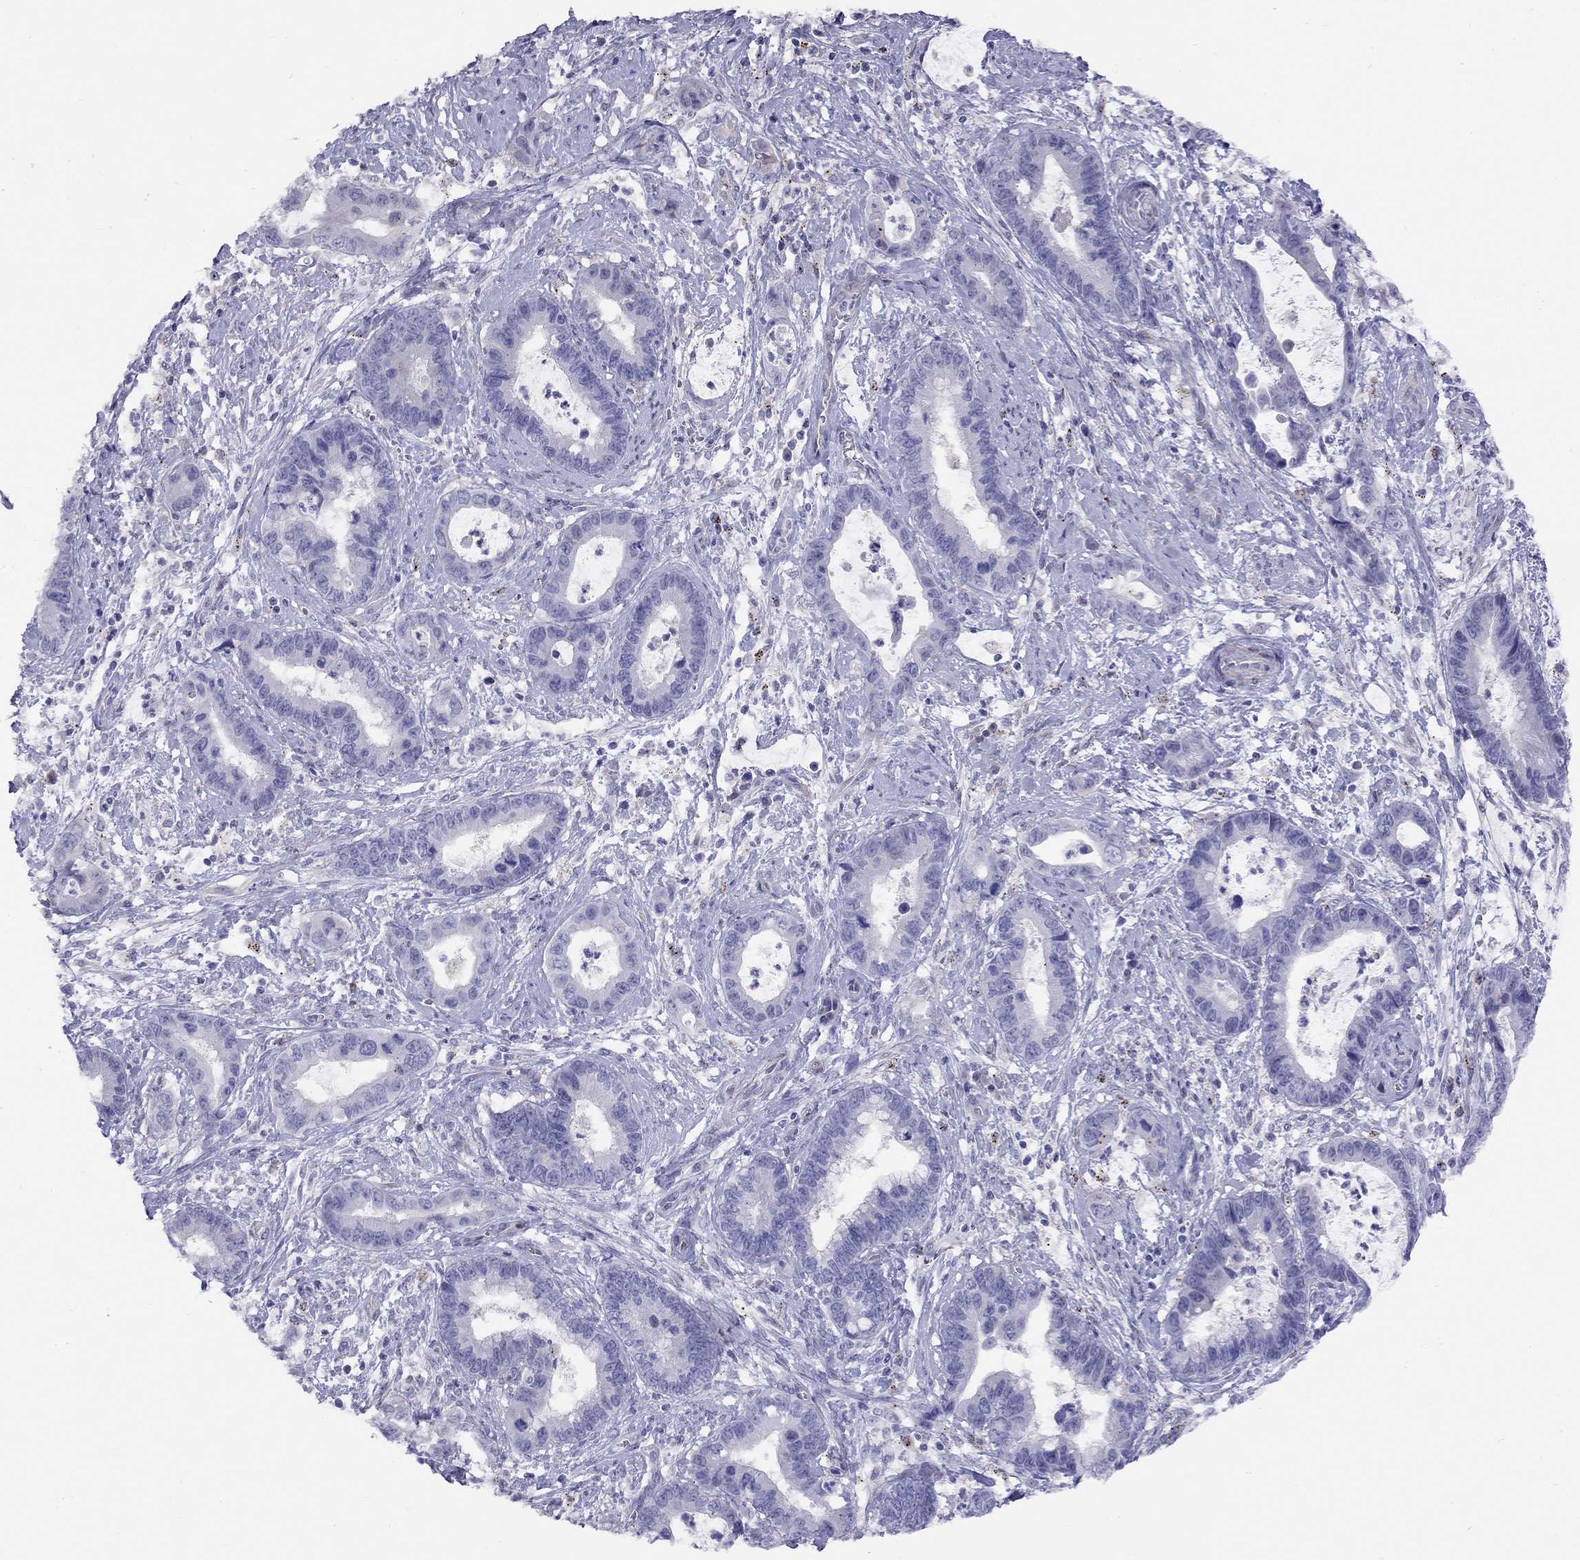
{"staining": {"intensity": "negative", "quantity": "none", "location": "none"}, "tissue": "cervical cancer", "cell_type": "Tumor cells", "image_type": "cancer", "snomed": [{"axis": "morphology", "description": "Adenocarcinoma, NOS"}, {"axis": "topography", "description": "Cervix"}], "caption": "Immunohistochemistry of cervical cancer (adenocarcinoma) displays no positivity in tumor cells.", "gene": "MAGEB4", "patient": {"sex": "female", "age": 44}}